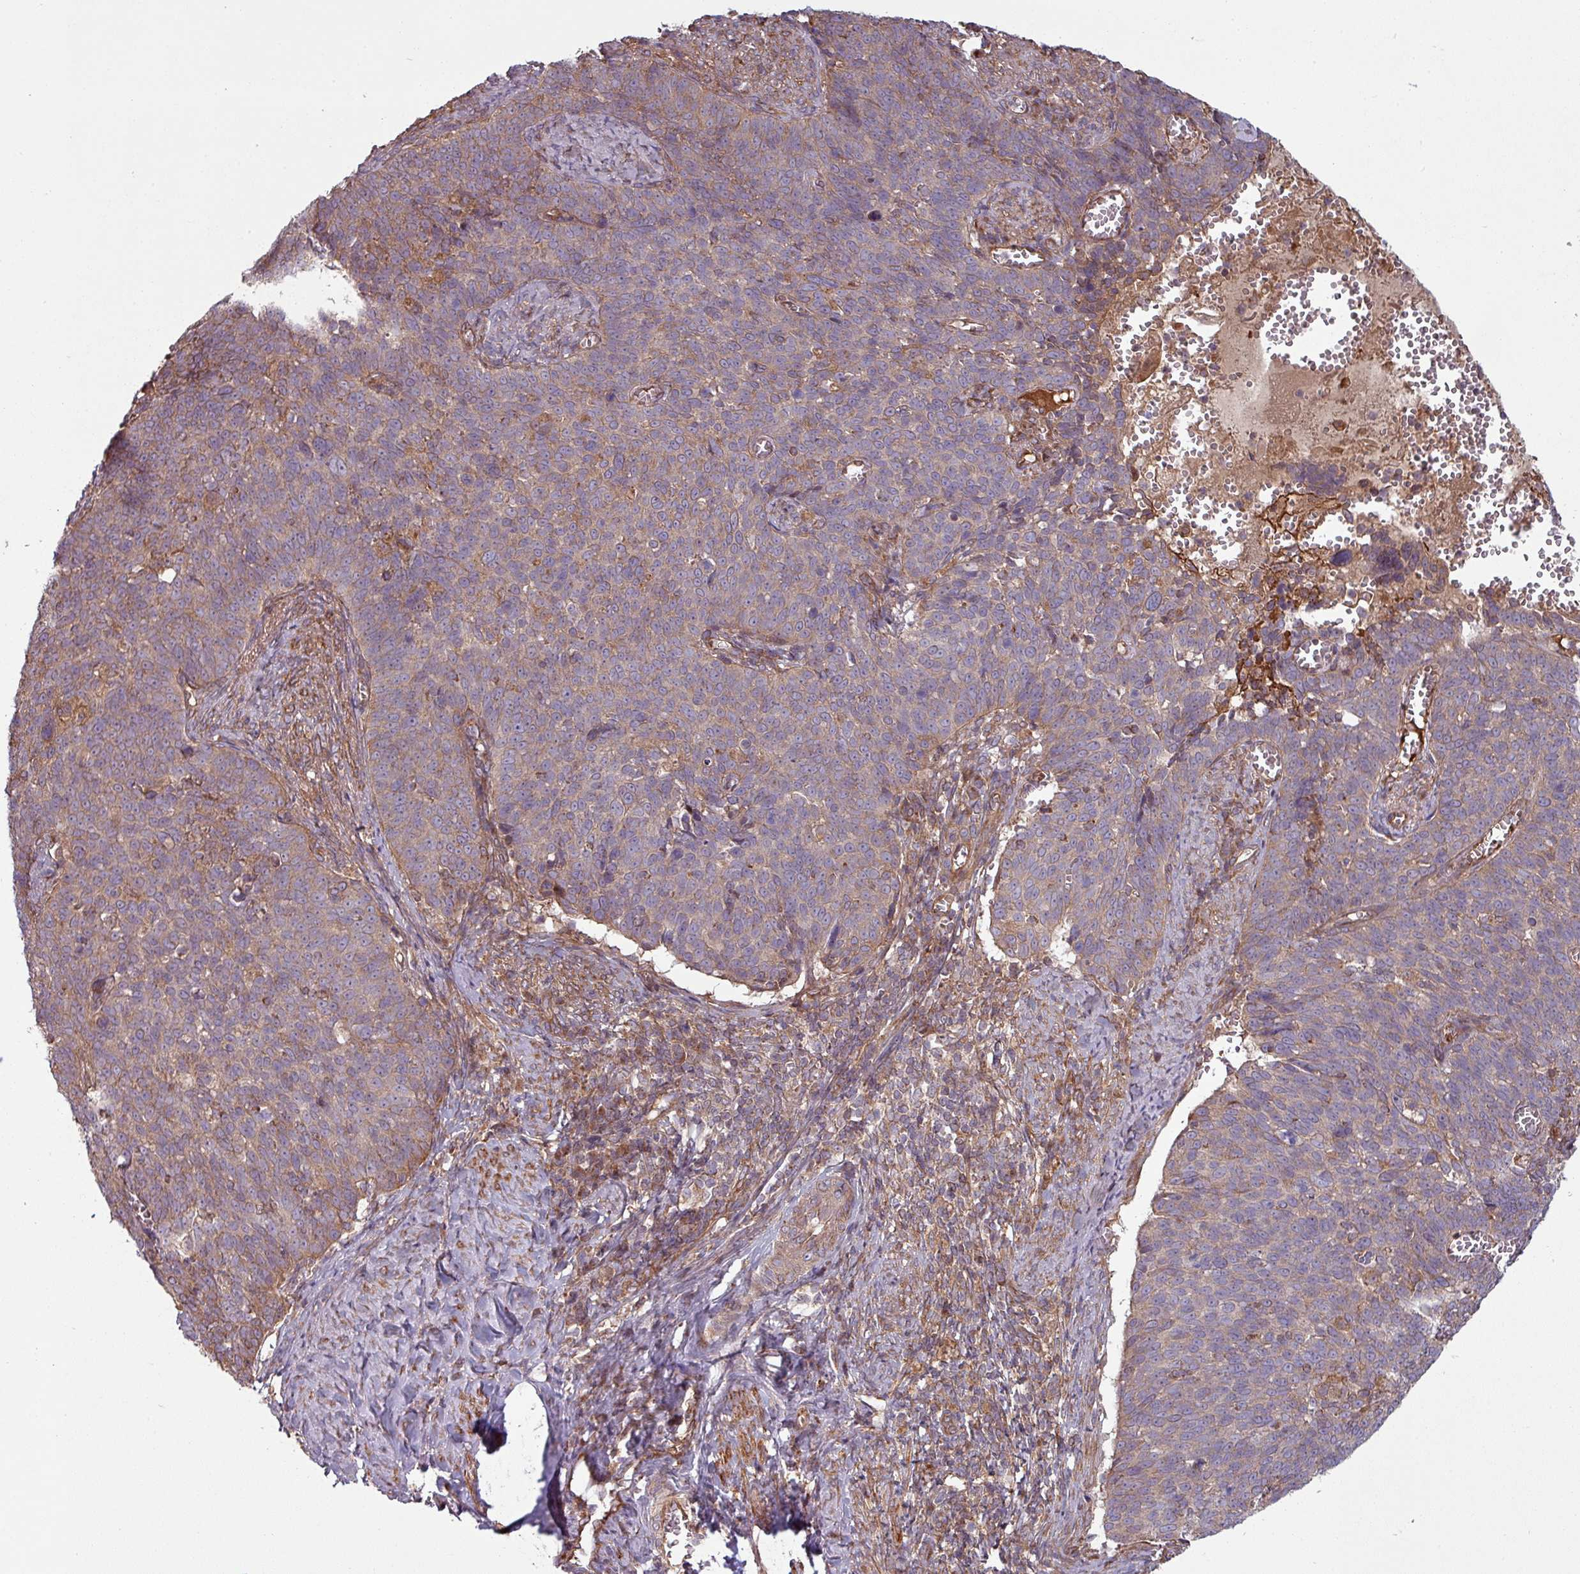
{"staining": {"intensity": "weak", "quantity": "25%-75%", "location": "cytoplasmic/membranous"}, "tissue": "cervical cancer", "cell_type": "Tumor cells", "image_type": "cancer", "snomed": [{"axis": "morphology", "description": "Normal tissue, NOS"}, {"axis": "morphology", "description": "Squamous cell carcinoma, NOS"}, {"axis": "topography", "description": "Cervix"}], "caption": "Cervical cancer tissue displays weak cytoplasmic/membranous staining in approximately 25%-75% of tumor cells", "gene": "SNRNP25", "patient": {"sex": "female", "age": 39}}